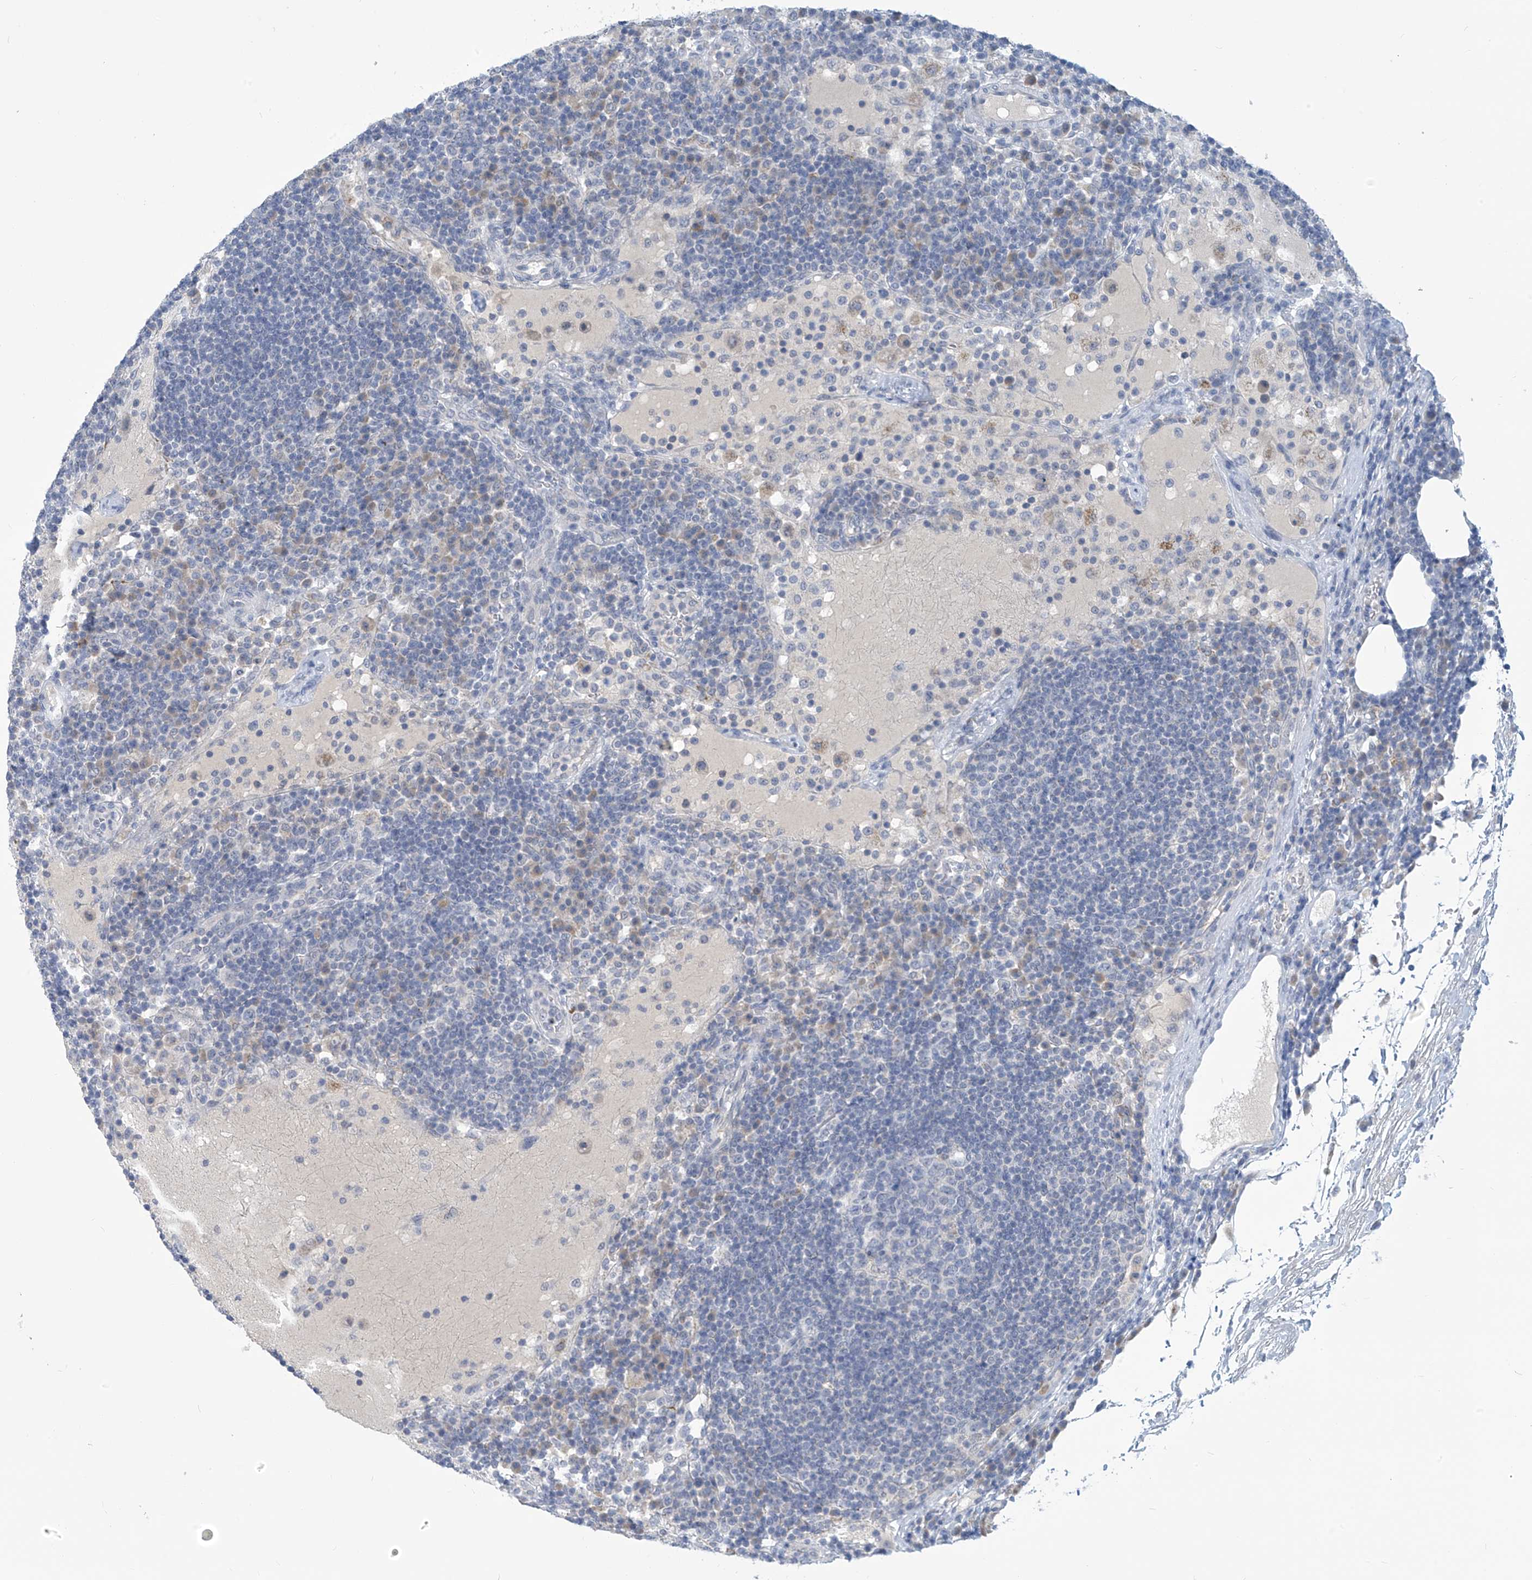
{"staining": {"intensity": "negative", "quantity": "none", "location": "none"}, "tissue": "lymph node", "cell_type": "Germinal center cells", "image_type": "normal", "snomed": [{"axis": "morphology", "description": "Normal tissue, NOS"}, {"axis": "topography", "description": "Lymph node"}], "caption": "An immunohistochemistry (IHC) micrograph of normal lymph node is shown. There is no staining in germinal center cells of lymph node. (Stains: DAB (3,3'-diaminobenzidine) IHC with hematoxylin counter stain, Microscopy: brightfield microscopy at high magnification).", "gene": "IBA57", "patient": {"sex": "female", "age": 53}}